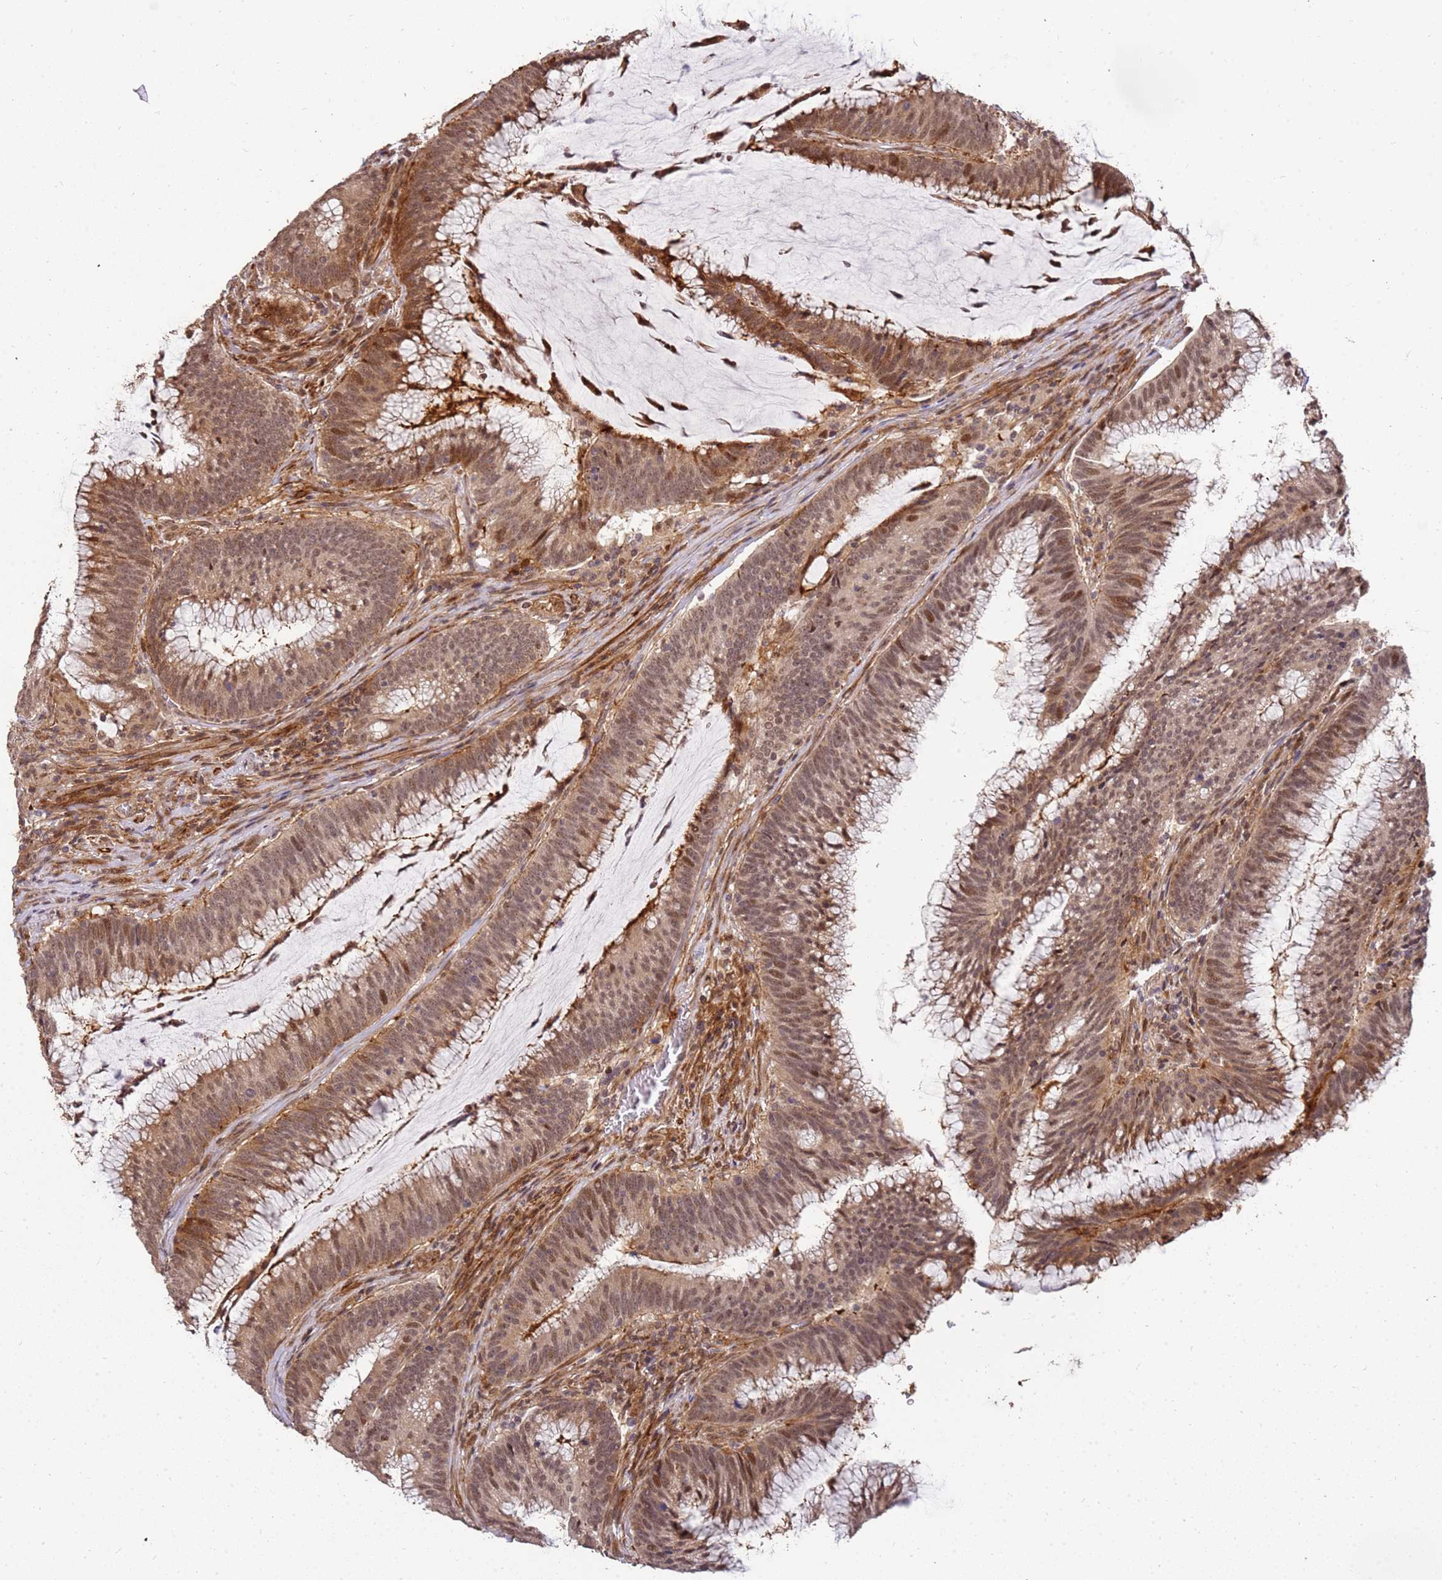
{"staining": {"intensity": "moderate", "quantity": ">75%", "location": "cytoplasmic/membranous,nuclear"}, "tissue": "colorectal cancer", "cell_type": "Tumor cells", "image_type": "cancer", "snomed": [{"axis": "morphology", "description": "Adenocarcinoma, NOS"}, {"axis": "topography", "description": "Rectum"}], "caption": "Colorectal adenocarcinoma was stained to show a protein in brown. There is medium levels of moderate cytoplasmic/membranous and nuclear positivity in about >75% of tumor cells. (Brightfield microscopy of DAB IHC at high magnification).", "gene": "ST18", "patient": {"sex": "female", "age": 77}}